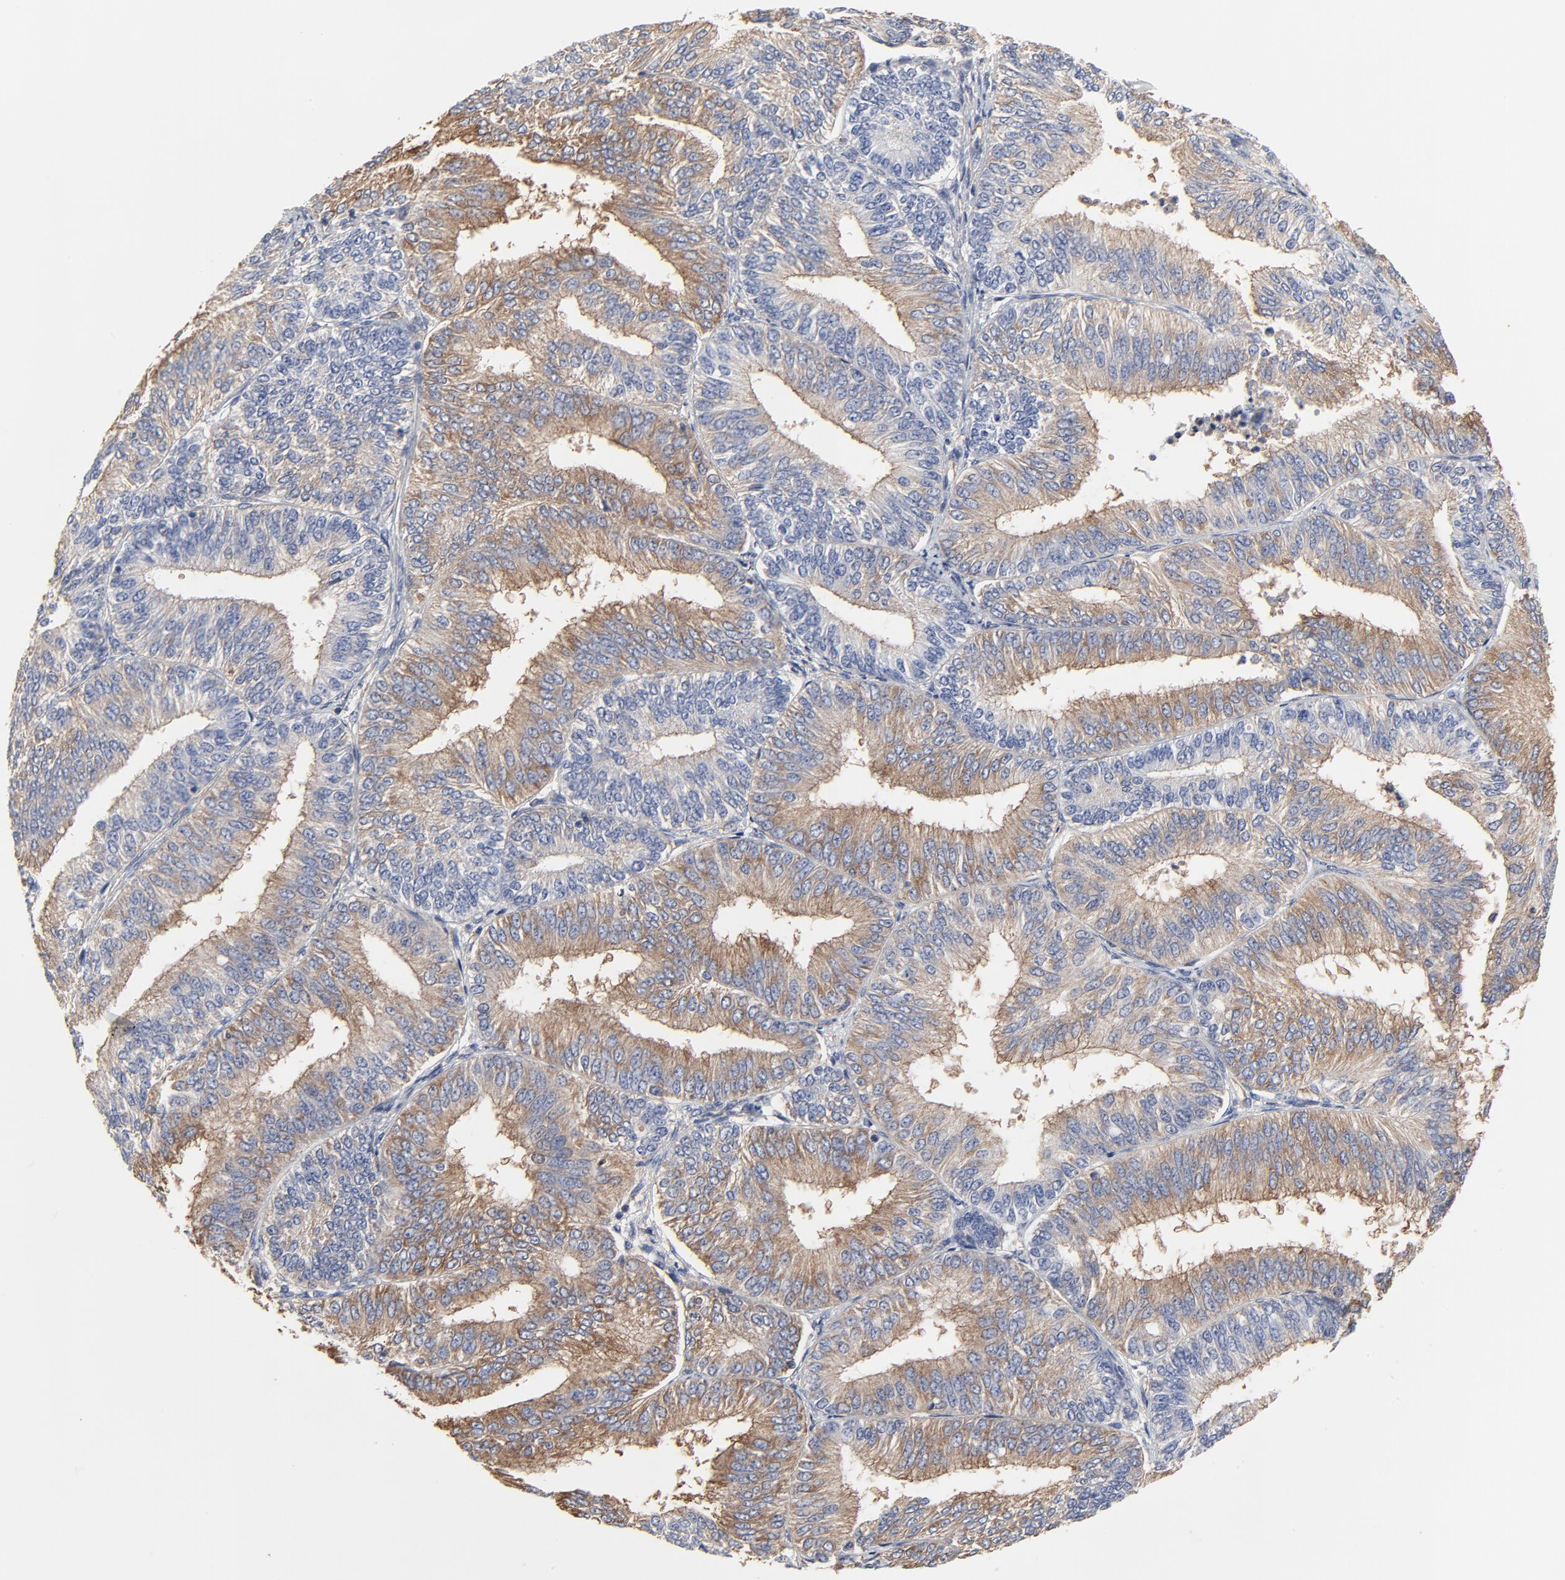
{"staining": {"intensity": "moderate", "quantity": "25%-75%", "location": "cytoplasmic/membranous"}, "tissue": "endometrial cancer", "cell_type": "Tumor cells", "image_type": "cancer", "snomed": [{"axis": "morphology", "description": "Adenocarcinoma, NOS"}, {"axis": "topography", "description": "Endometrium"}], "caption": "Immunohistochemical staining of human adenocarcinoma (endometrial) shows medium levels of moderate cytoplasmic/membranous positivity in about 25%-75% of tumor cells.", "gene": "NXF3", "patient": {"sex": "female", "age": 55}}